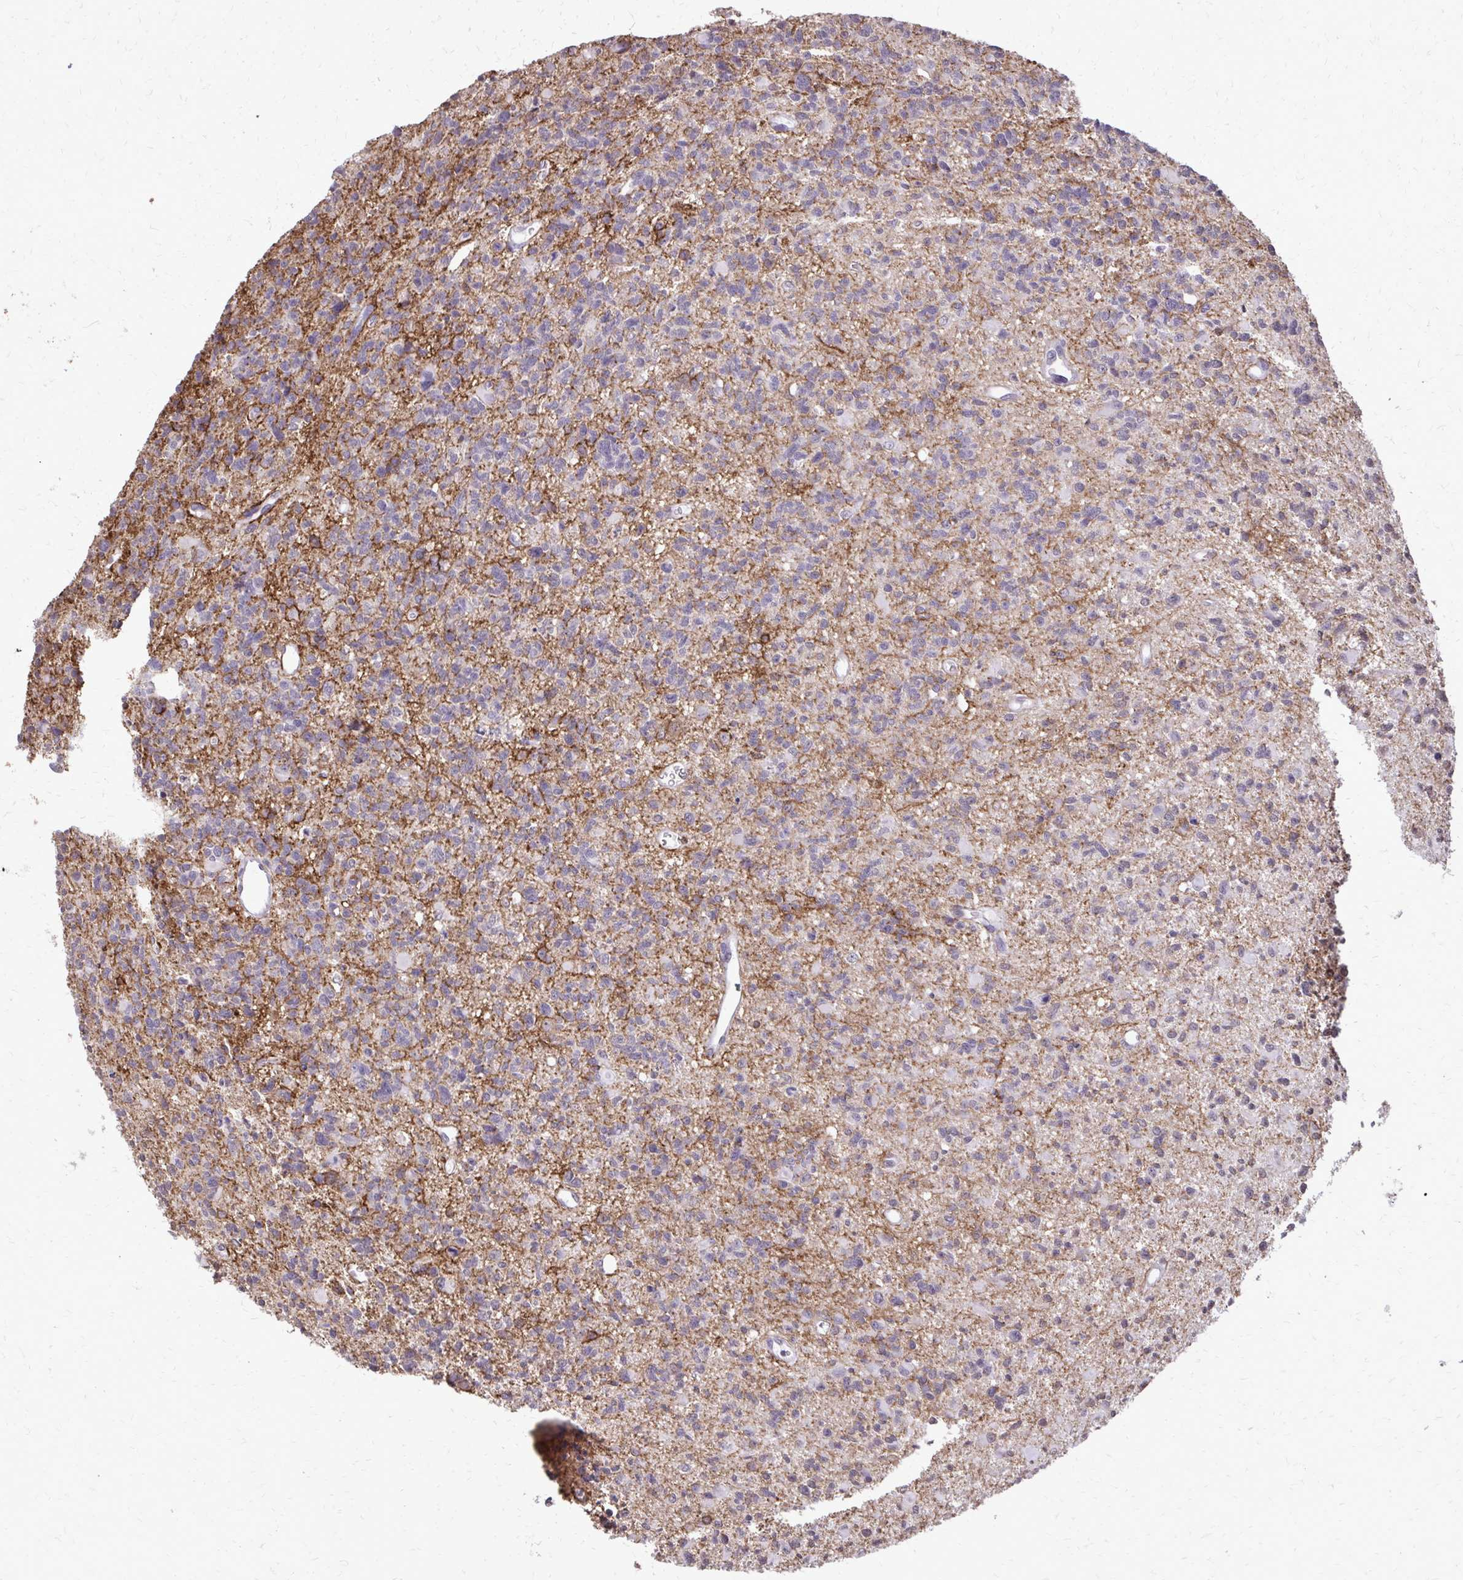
{"staining": {"intensity": "moderate", "quantity": "25%-75%", "location": "cytoplasmic/membranous"}, "tissue": "glioma", "cell_type": "Tumor cells", "image_type": "cancer", "snomed": [{"axis": "morphology", "description": "Glioma, malignant, High grade"}, {"axis": "topography", "description": "Brain"}], "caption": "Immunohistochemistry of human malignant high-grade glioma demonstrates medium levels of moderate cytoplasmic/membranous expression in about 25%-75% of tumor cells. Nuclei are stained in blue.", "gene": "AKAP5", "patient": {"sex": "male", "age": 29}}